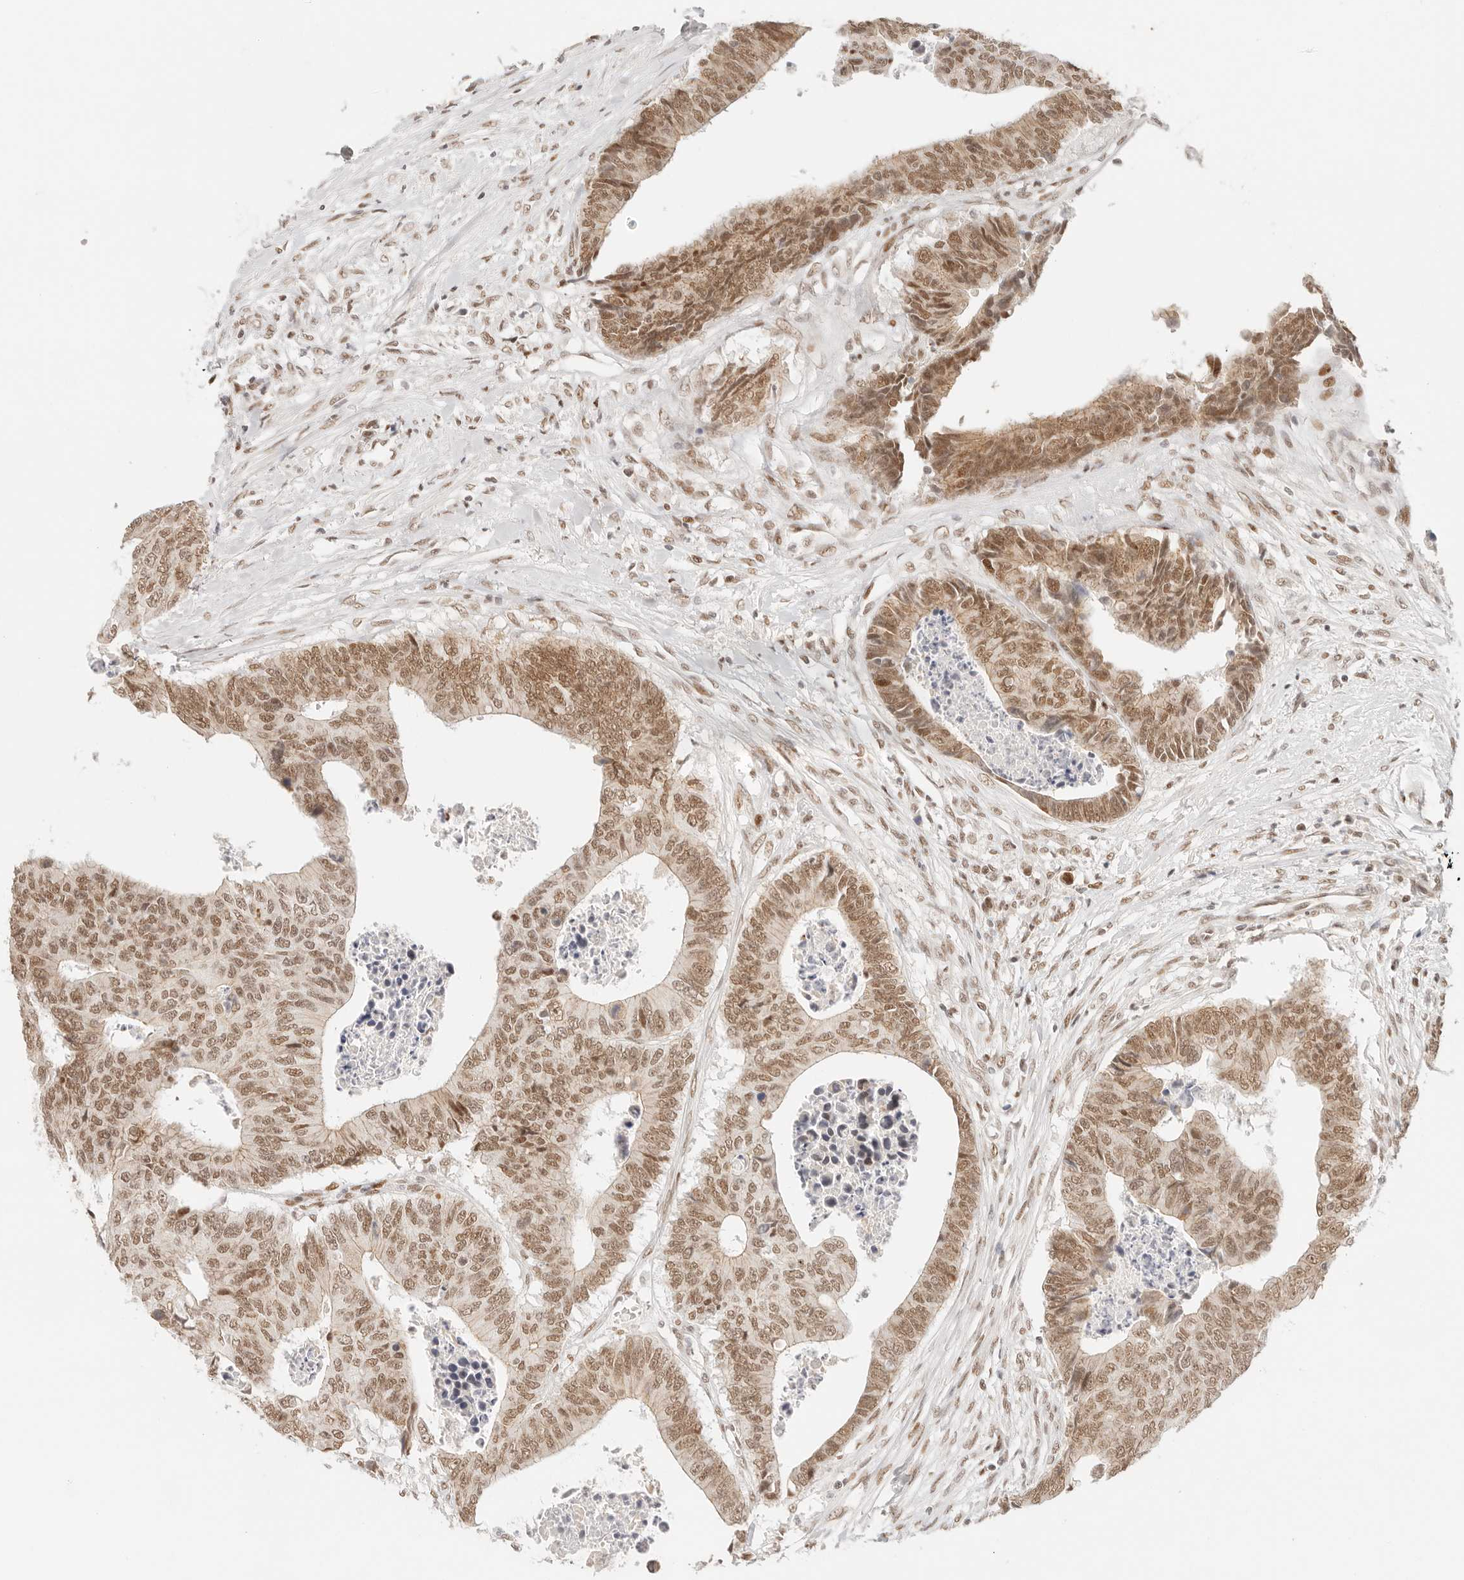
{"staining": {"intensity": "moderate", "quantity": ">75%", "location": "nuclear"}, "tissue": "colorectal cancer", "cell_type": "Tumor cells", "image_type": "cancer", "snomed": [{"axis": "morphology", "description": "Adenocarcinoma, NOS"}, {"axis": "topography", "description": "Rectum"}], "caption": "Immunohistochemical staining of colorectal cancer demonstrates moderate nuclear protein staining in about >75% of tumor cells.", "gene": "HOXC5", "patient": {"sex": "male", "age": 84}}